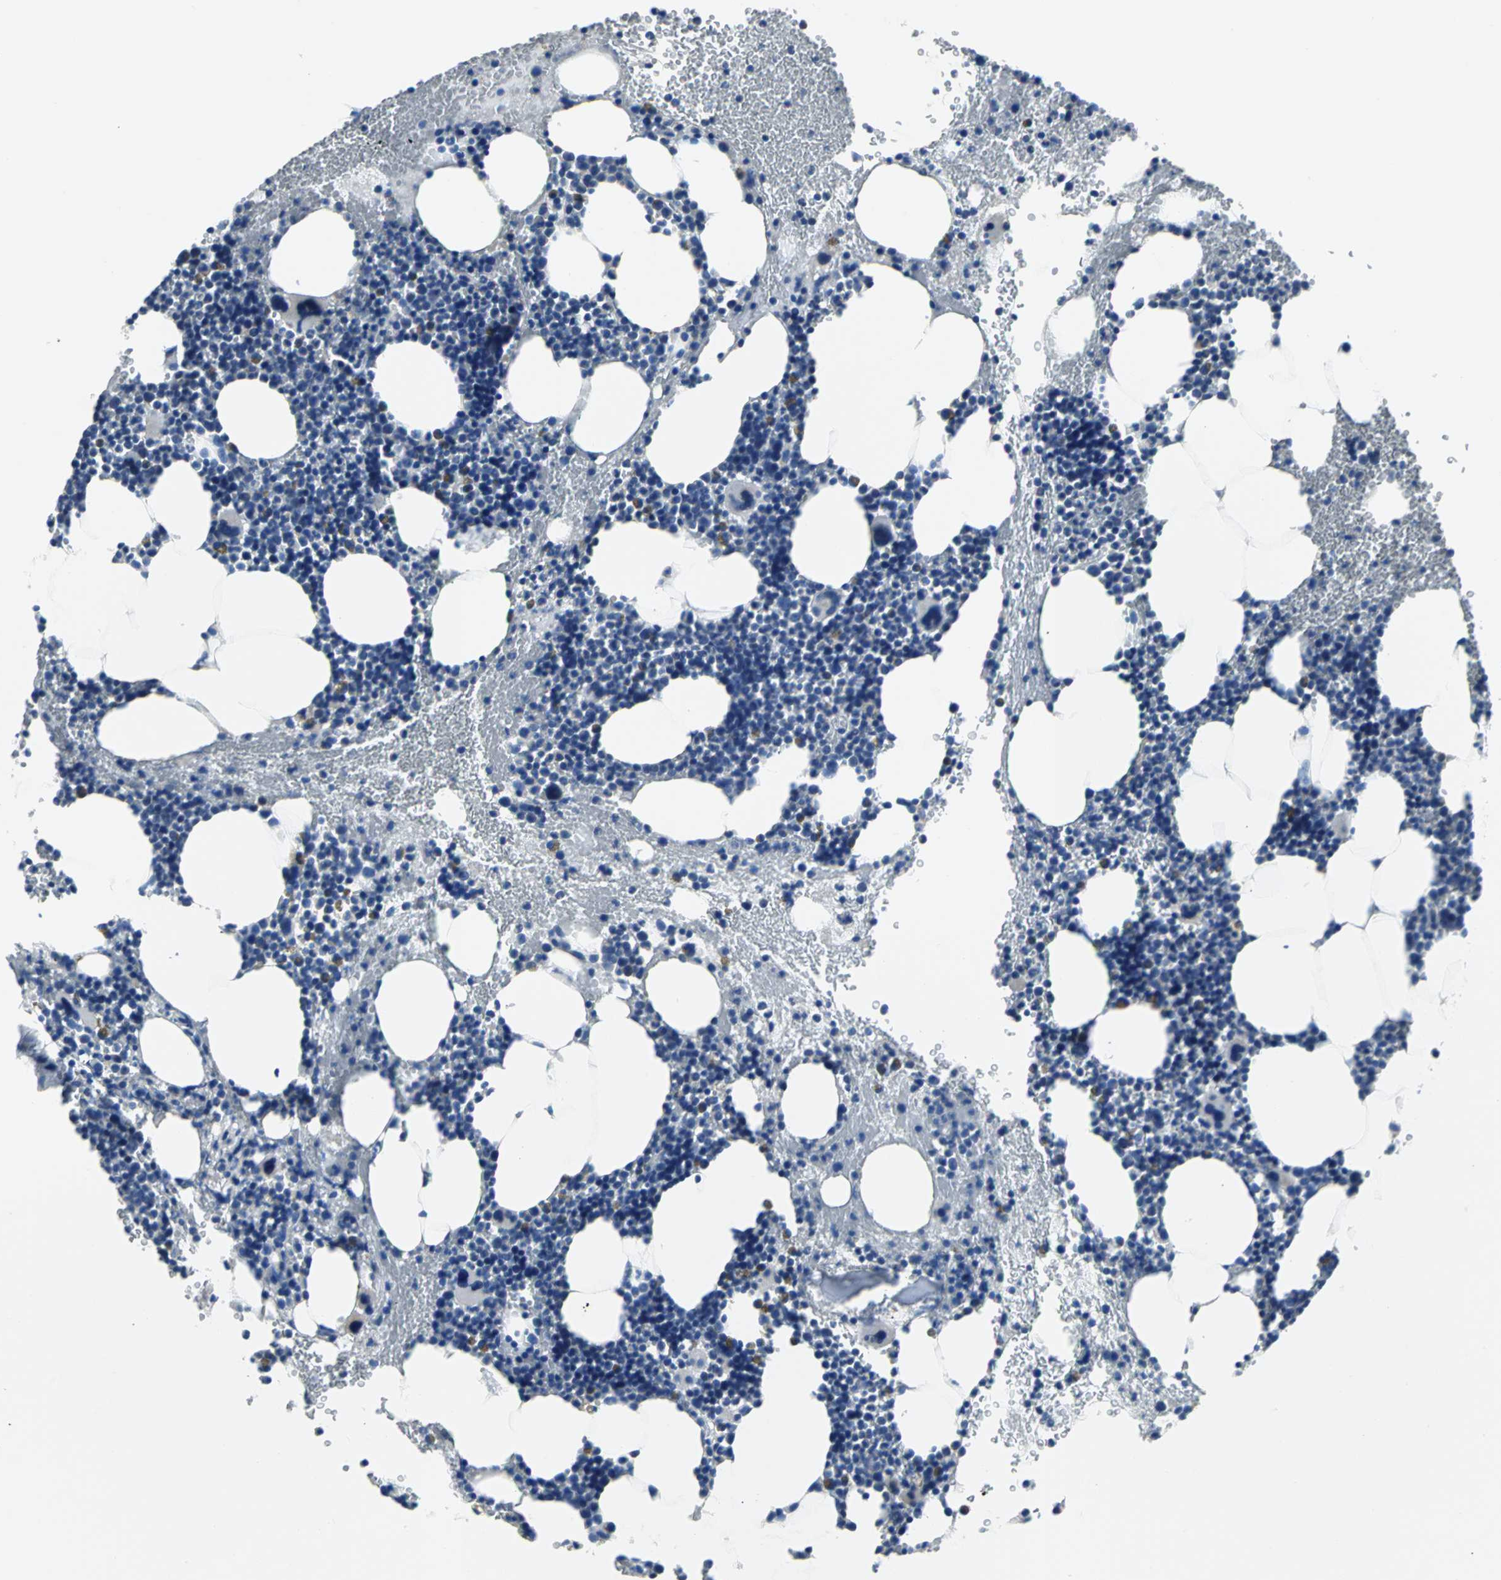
{"staining": {"intensity": "weak", "quantity": "<25%", "location": "cytoplasmic/membranous"}, "tissue": "bone marrow", "cell_type": "Hematopoietic cells", "image_type": "normal", "snomed": [{"axis": "morphology", "description": "Normal tissue, NOS"}, {"axis": "topography", "description": "Bone marrow"}], "caption": "This is a image of immunohistochemistry staining of benign bone marrow, which shows no staining in hematopoietic cells.", "gene": "IFI6", "patient": {"sex": "male", "age": 82}}